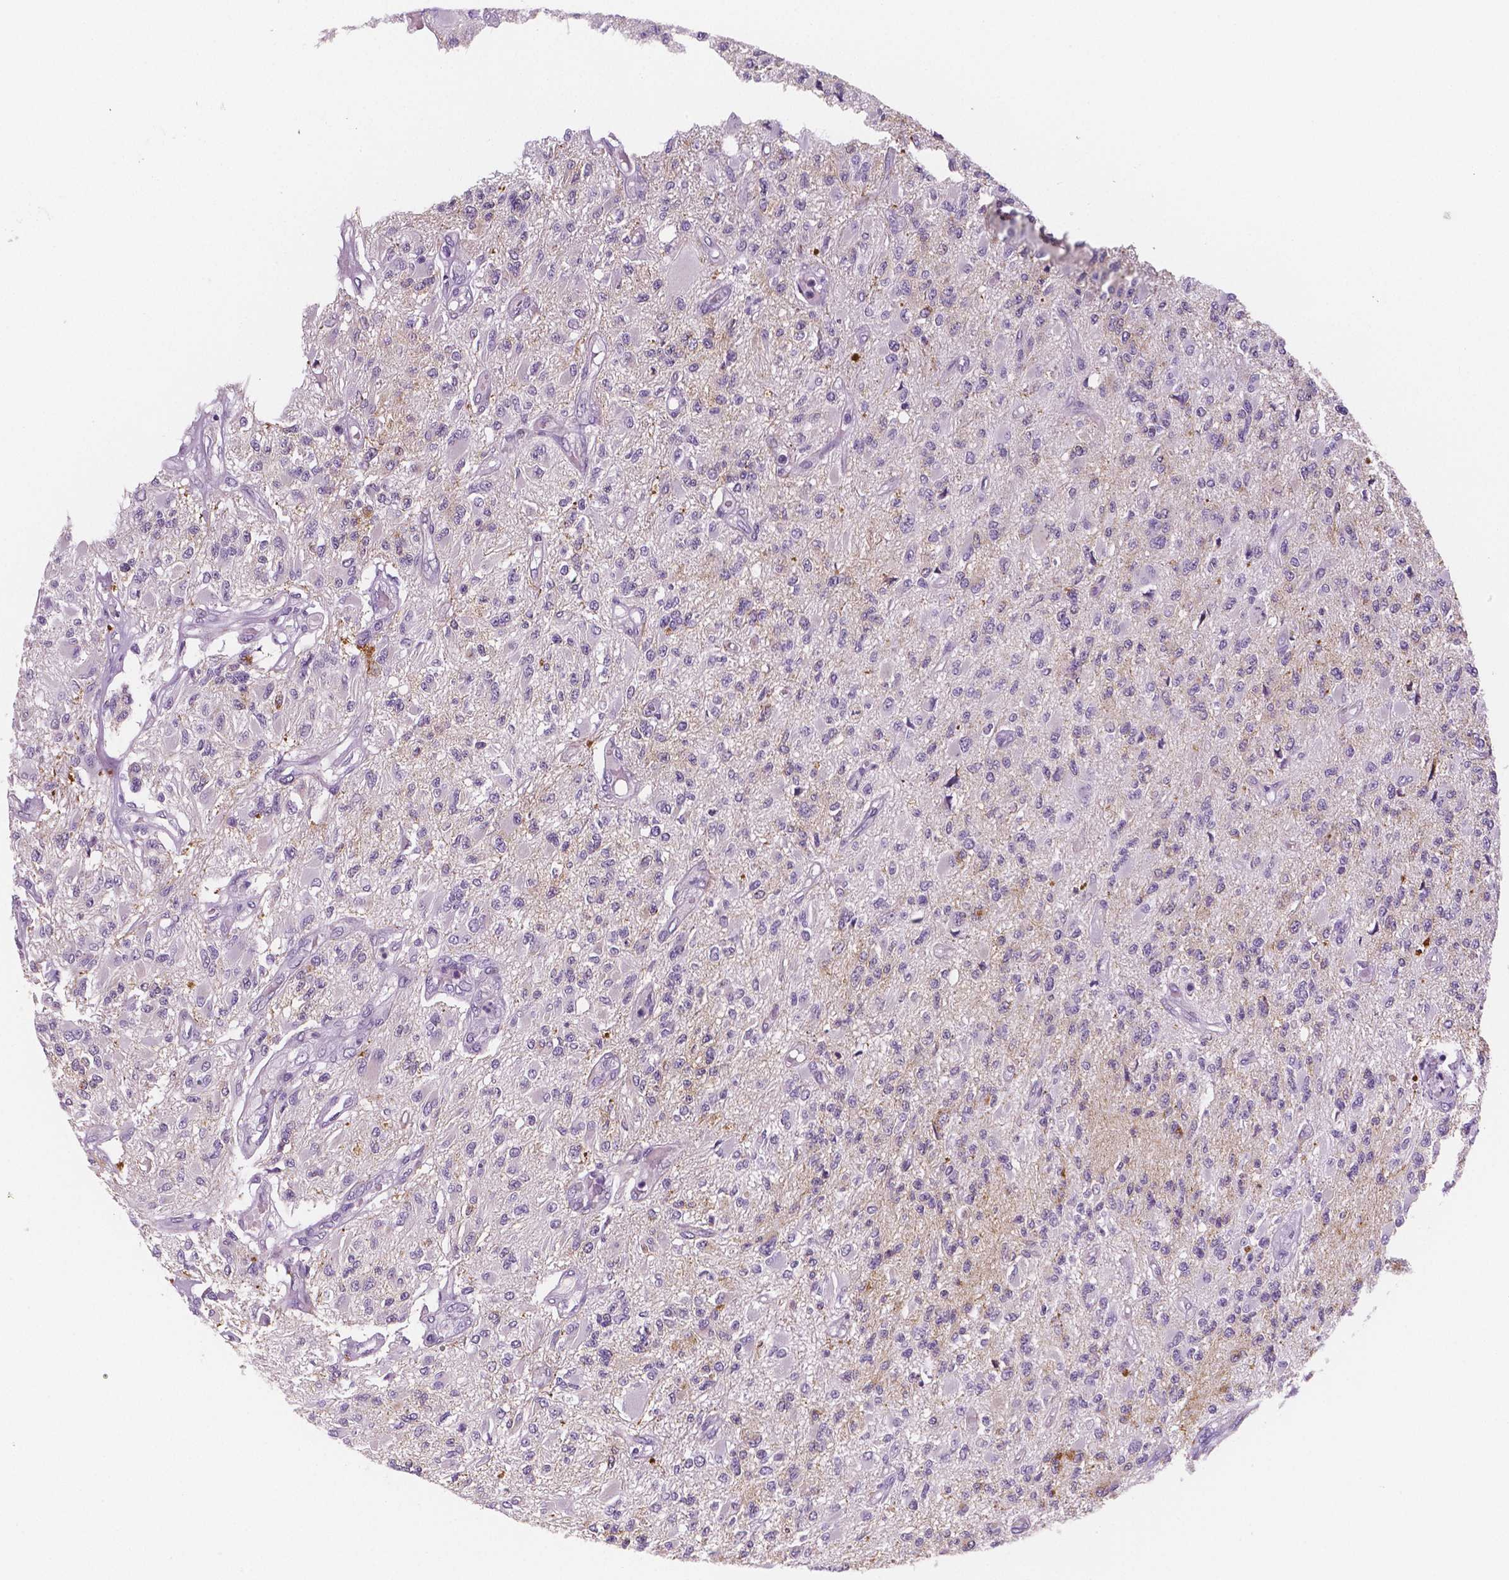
{"staining": {"intensity": "negative", "quantity": "none", "location": "none"}, "tissue": "glioma", "cell_type": "Tumor cells", "image_type": "cancer", "snomed": [{"axis": "morphology", "description": "Glioma, malignant, High grade"}, {"axis": "topography", "description": "Brain"}], "caption": "Tumor cells show no significant protein expression in glioma.", "gene": "TSPAN7", "patient": {"sex": "female", "age": 63}}